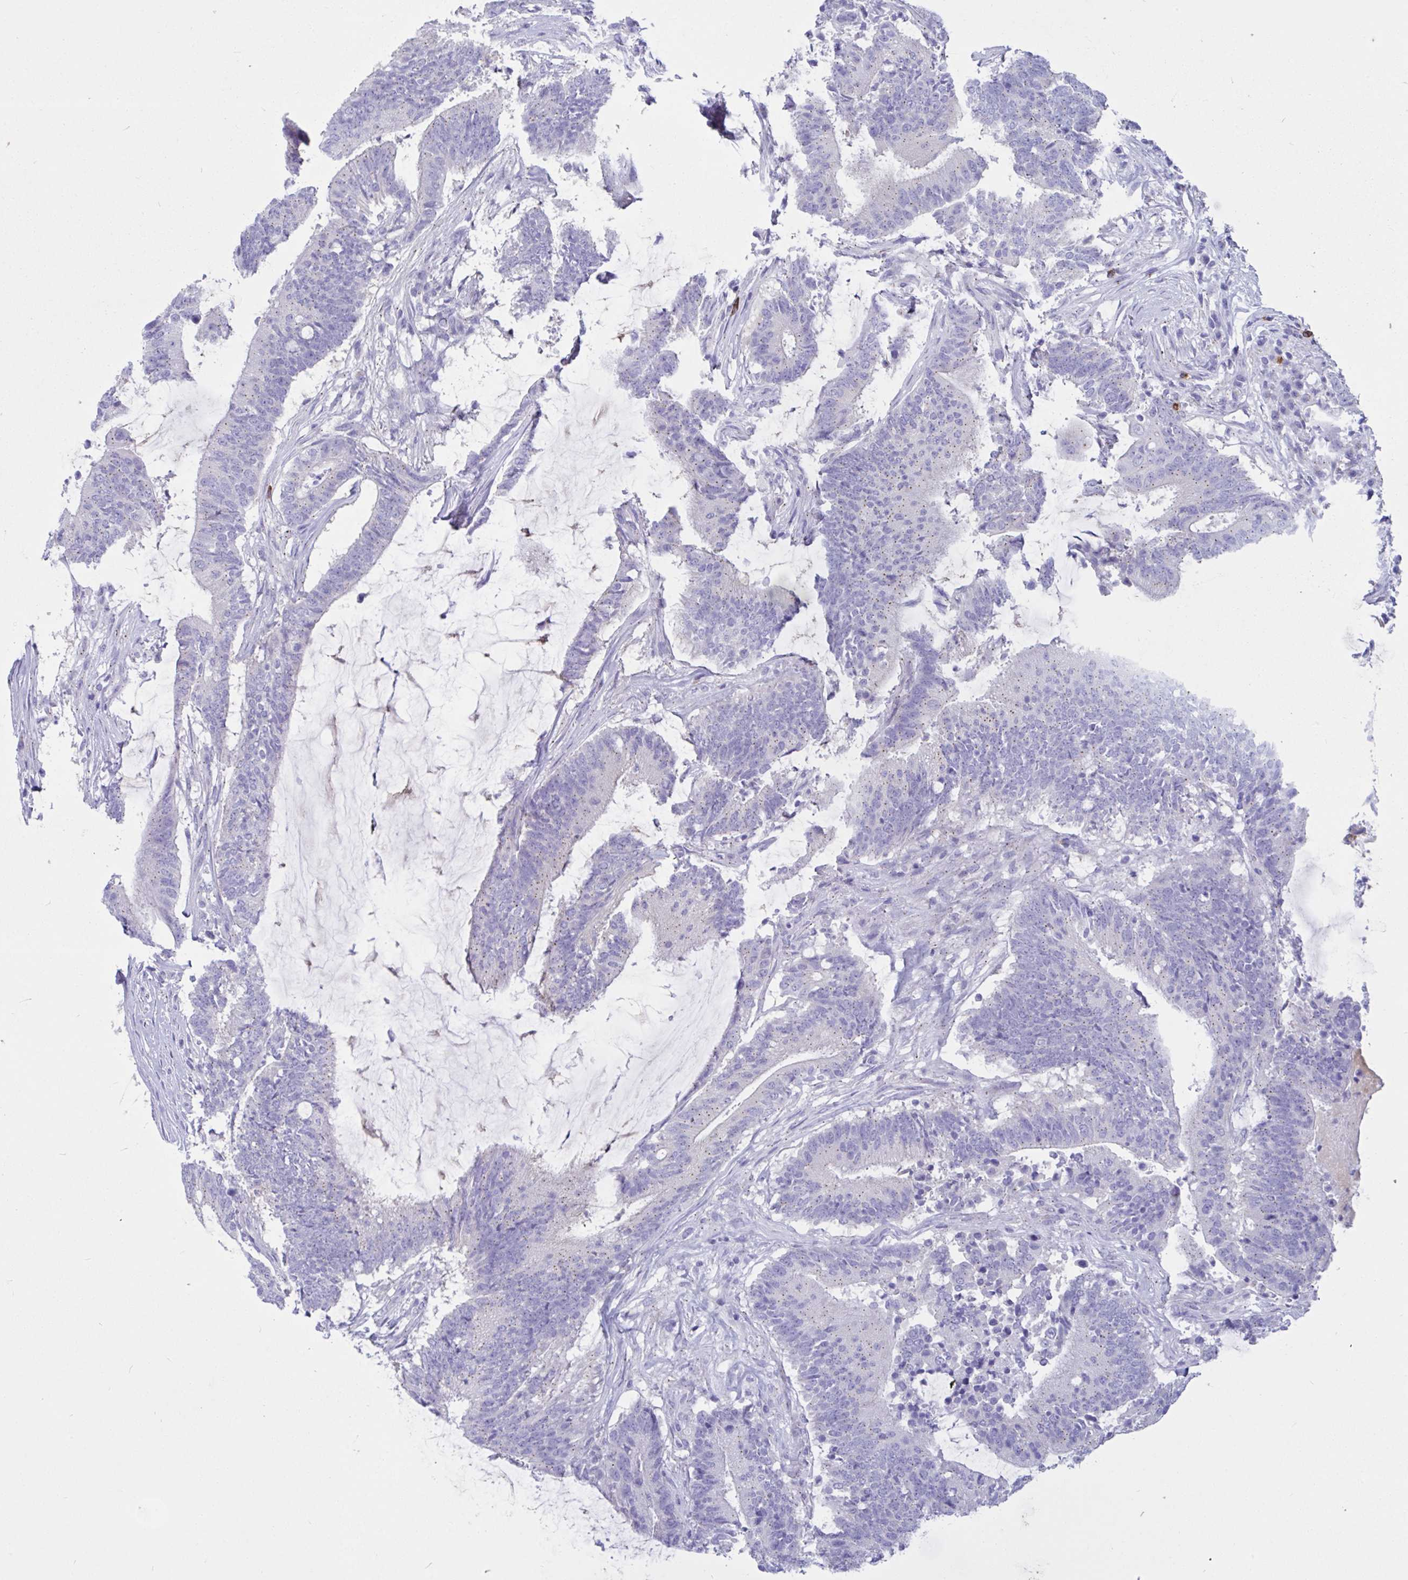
{"staining": {"intensity": "weak", "quantity": "25%-75%", "location": "cytoplasmic/membranous"}, "tissue": "colorectal cancer", "cell_type": "Tumor cells", "image_type": "cancer", "snomed": [{"axis": "morphology", "description": "Adenocarcinoma, NOS"}, {"axis": "topography", "description": "Colon"}], "caption": "There is low levels of weak cytoplasmic/membranous expression in tumor cells of adenocarcinoma (colorectal), as demonstrated by immunohistochemical staining (brown color).", "gene": "RNASE3", "patient": {"sex": "female", "age": 43}}